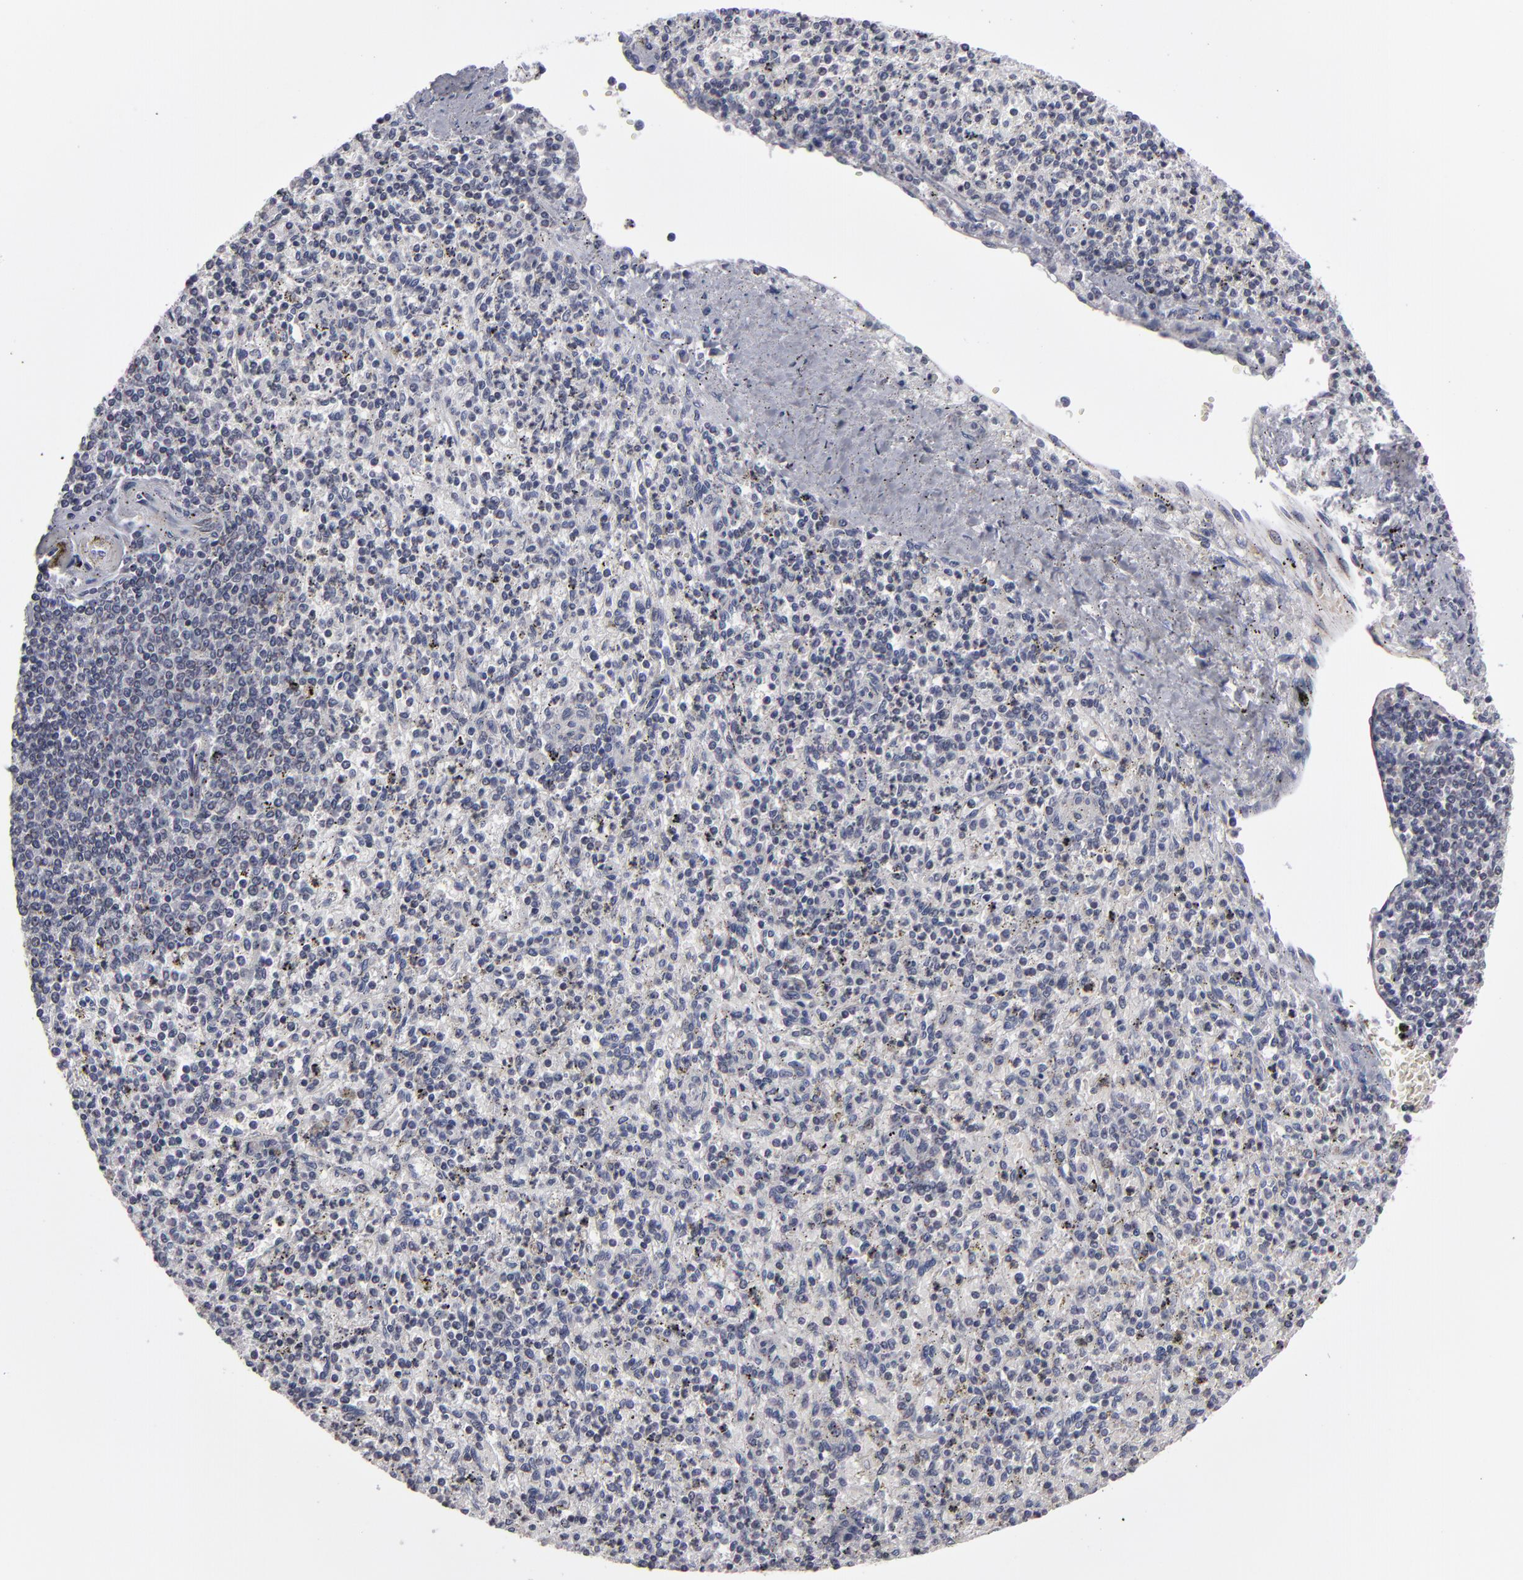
{"staining": {"intensity": "negative", "quantity": "none", "location": "none"}, "tissue": "spleen", "cell_type": "Cells in red pulp", "image_type": "normal", "snomed": [{"axis": "morphology", "description": "Normal tissue, NOS"}, {"axis": "topography", "description": "Spleen"}], "caption": "This is a micrograph of immunohistochemistry staining of benign spleen, which shows no staining in cells in red pulp.", "gene": "ODF2", "patient": {"sex": "male", "age": 72}}